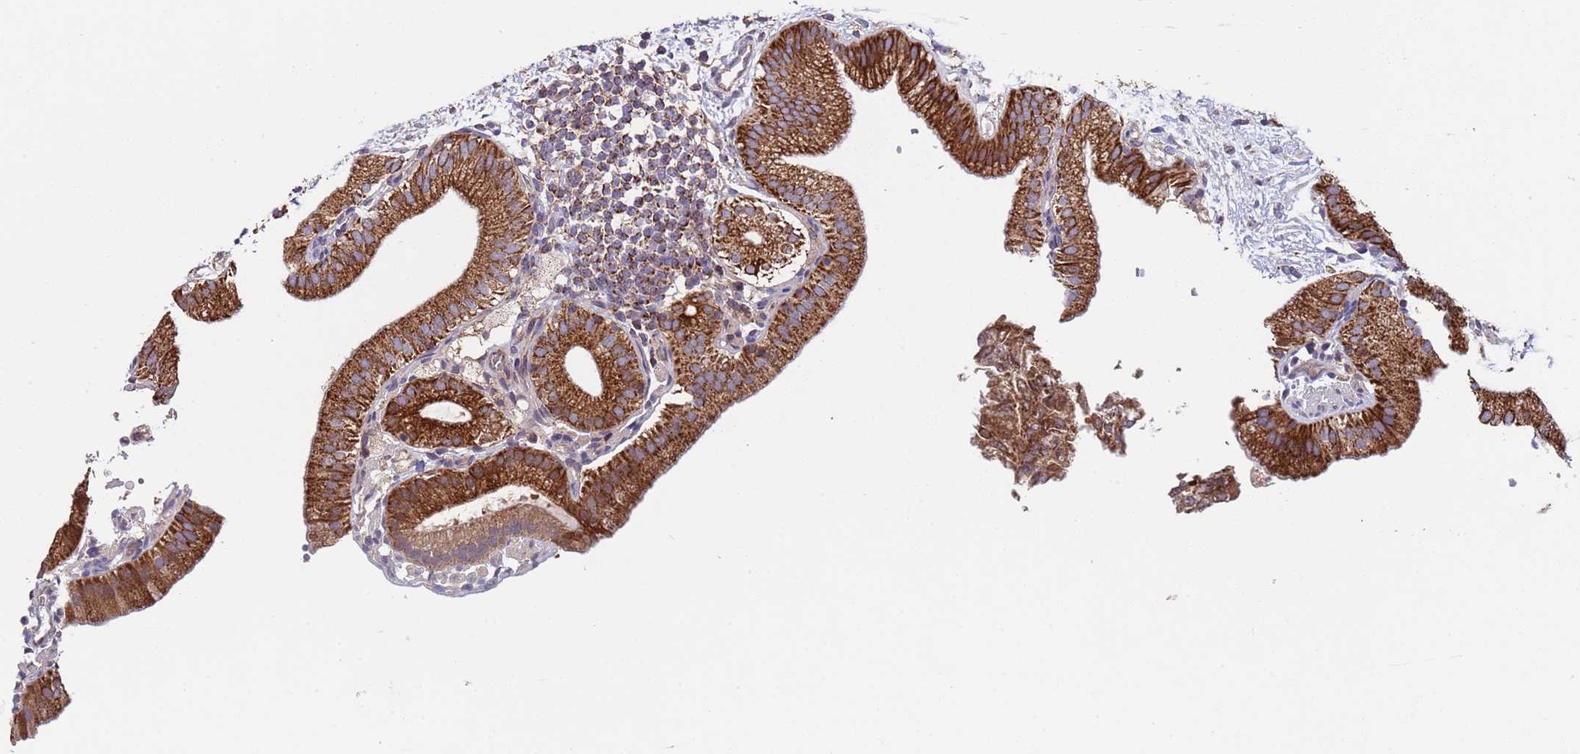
{"staining": {"intensity": "strong", "quantity": ">75%", "location": "cytoplasmic/membranous"}, "tissue": "gallbladder", "cell_type": "Glandular cells", "image_type": "normal", "snomed": [{"axis": "morphology", "description": "Normal tissue, NOS"}, {"axis": "topography", "description": "Gallbladder"}], "caption": "A micrograph of human gallbladder stained for a protein displays strong cytoplasmic/membranous brown staining in glandular cells. The staining was performed using DAB (3,3'-diaminobenzidine), with brown indicating positive protein expression. Nuclei are stained blue with hematoxylin.", "gene": "ACAD8", "patient": {"sex": "male", "age": 55}}